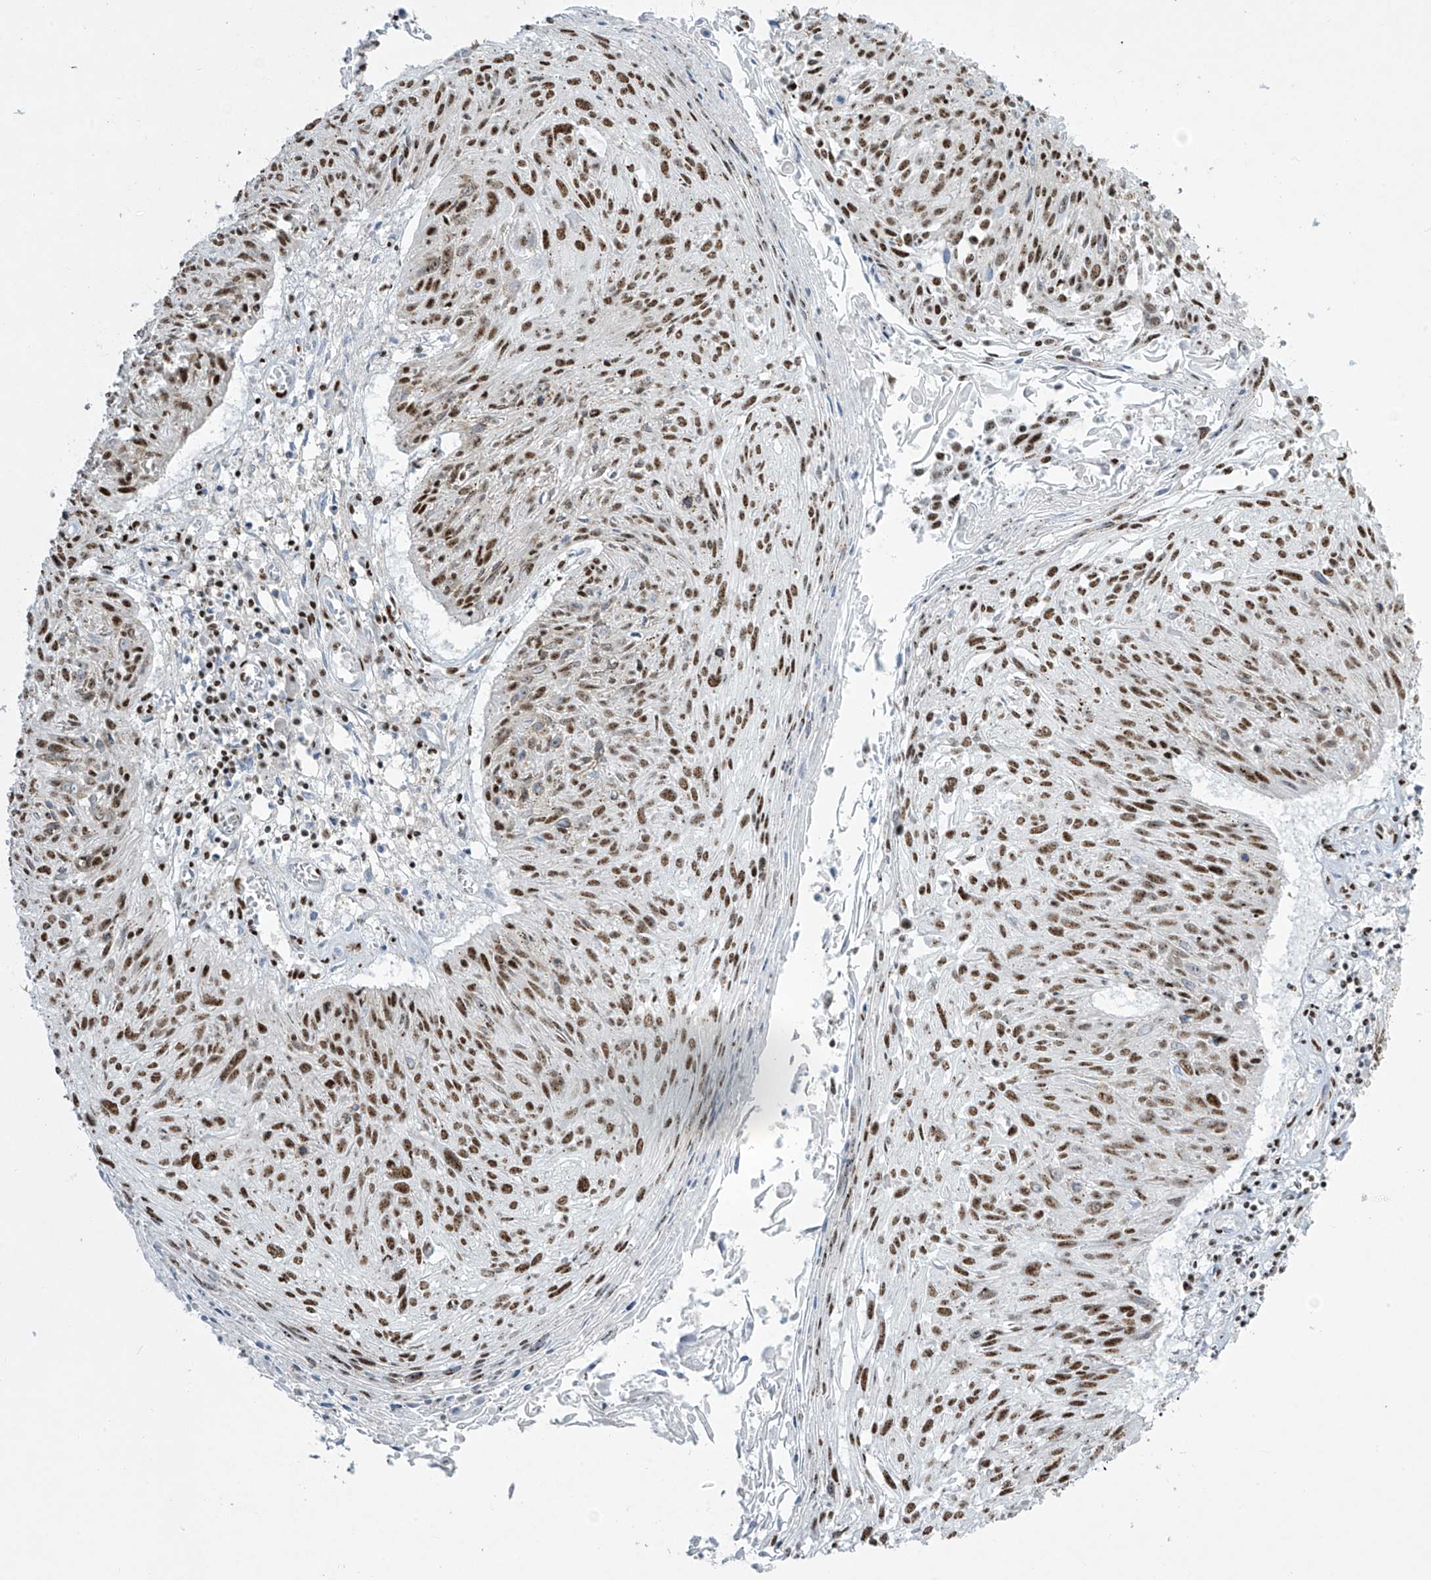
{"staining": {"intensity": "moderate", "quantity": ">75%", "location": "nuclear"}, "tissue": "cervical cancer", "cell_type": "Tumor cells", "image_type": "cancer", "snomed": [{"axis": "morphology", "description": "Squamous cell carcinoma, NOS"}, {"axis": "topography", "description": "Cervix"}], "caption": "A histopathology image showing moderate nuclear expression in approximately >75% of tumor cells in cervical cancer (squamous cell carcinoma), as visualized by brown immunohistochemical staining.", "gene": "MS4A6A", "patient": {"sex": "female", "age": 51}}